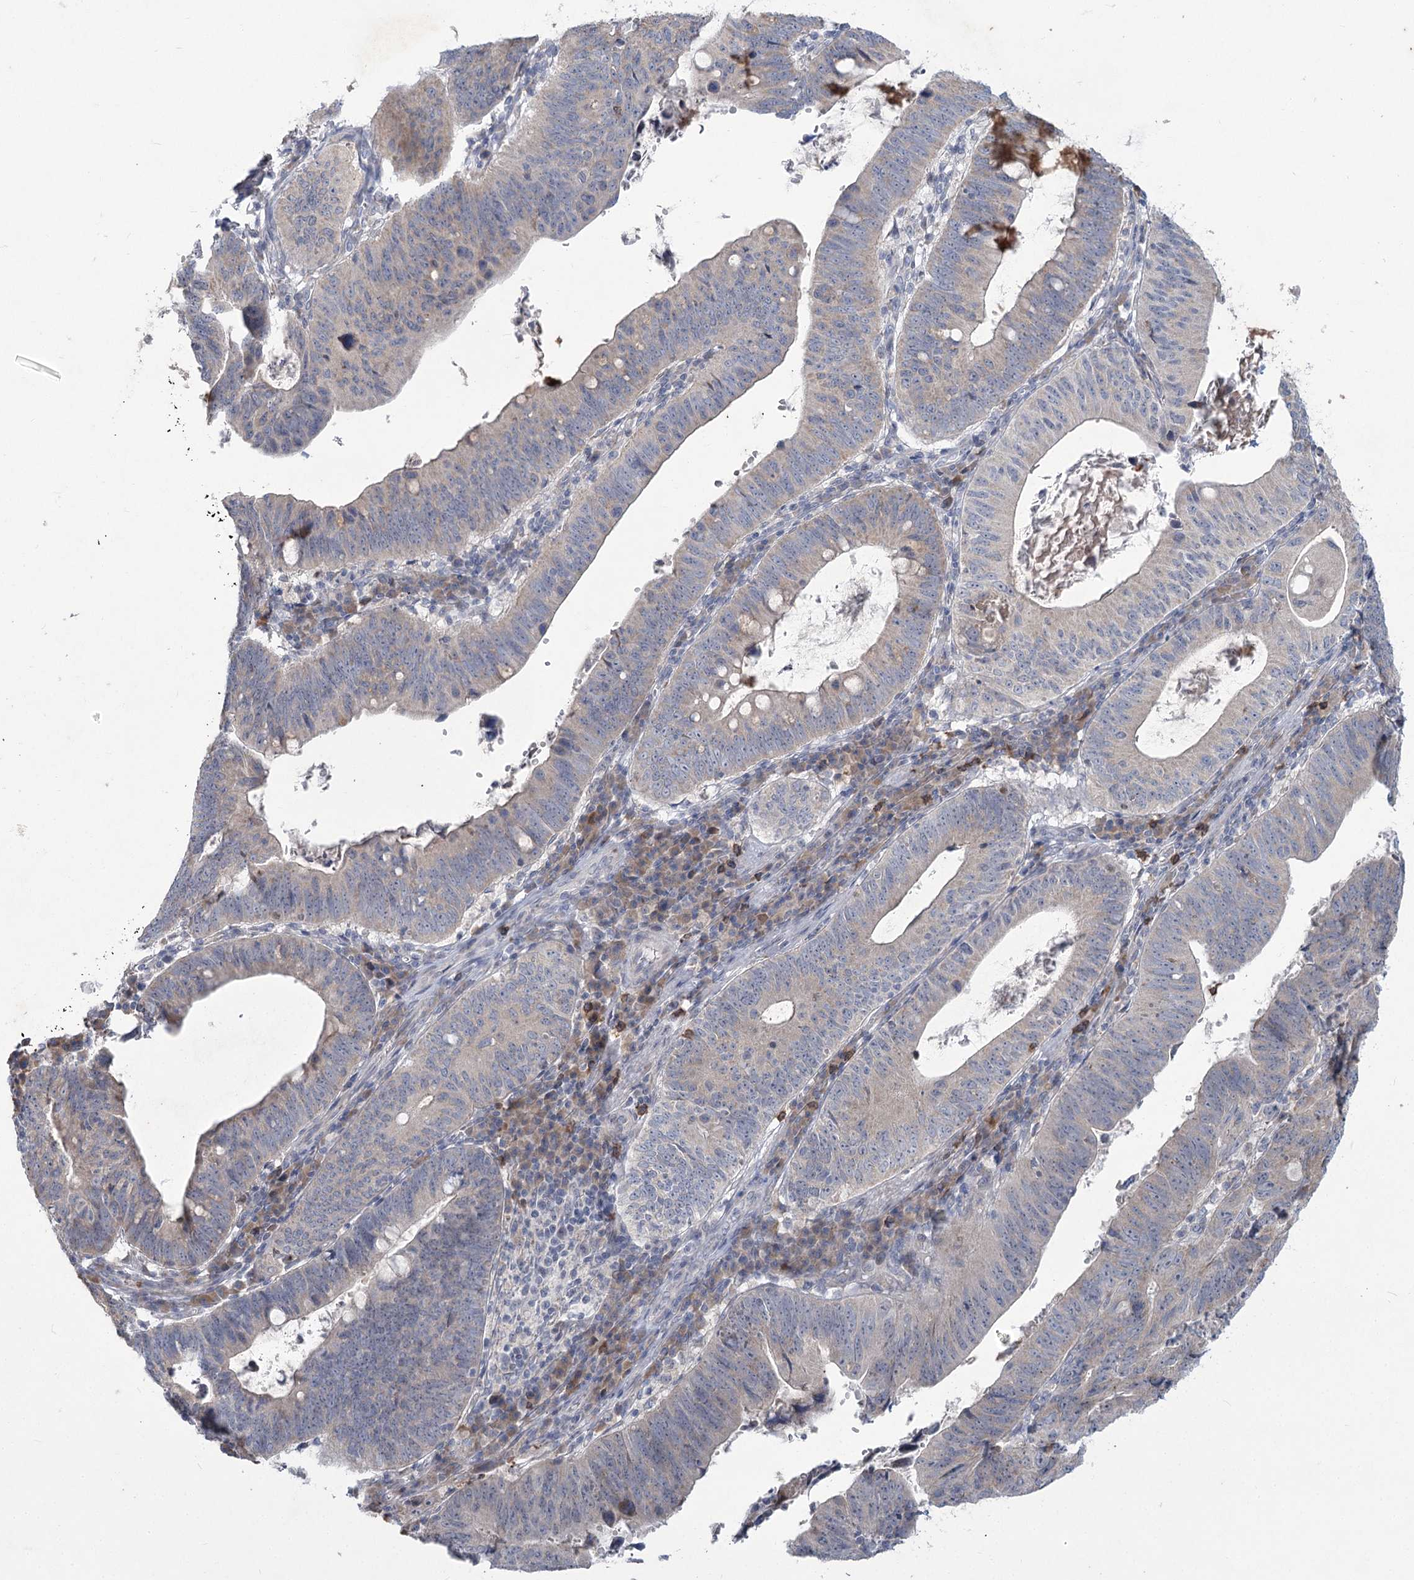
{"staining": {"intensity": "negative", "quantity": "none", "location": "none"}, "tissue": "stomach cancer", "cell_type": "Tumor cells", "image_type": "cancer", "snomed": [{"axis": "morphology", "description": "Adenocarcinoma, NOS"}, {"axis": "topography", "description": "Stomach"}], "caption": "This is an IHC photomicrograph of human stomach cancer (adenocarcinoma). There is no staining in tumor cells.", "gene": "PLA2G12A", "patient": {"sex": "male", "age": 59}}